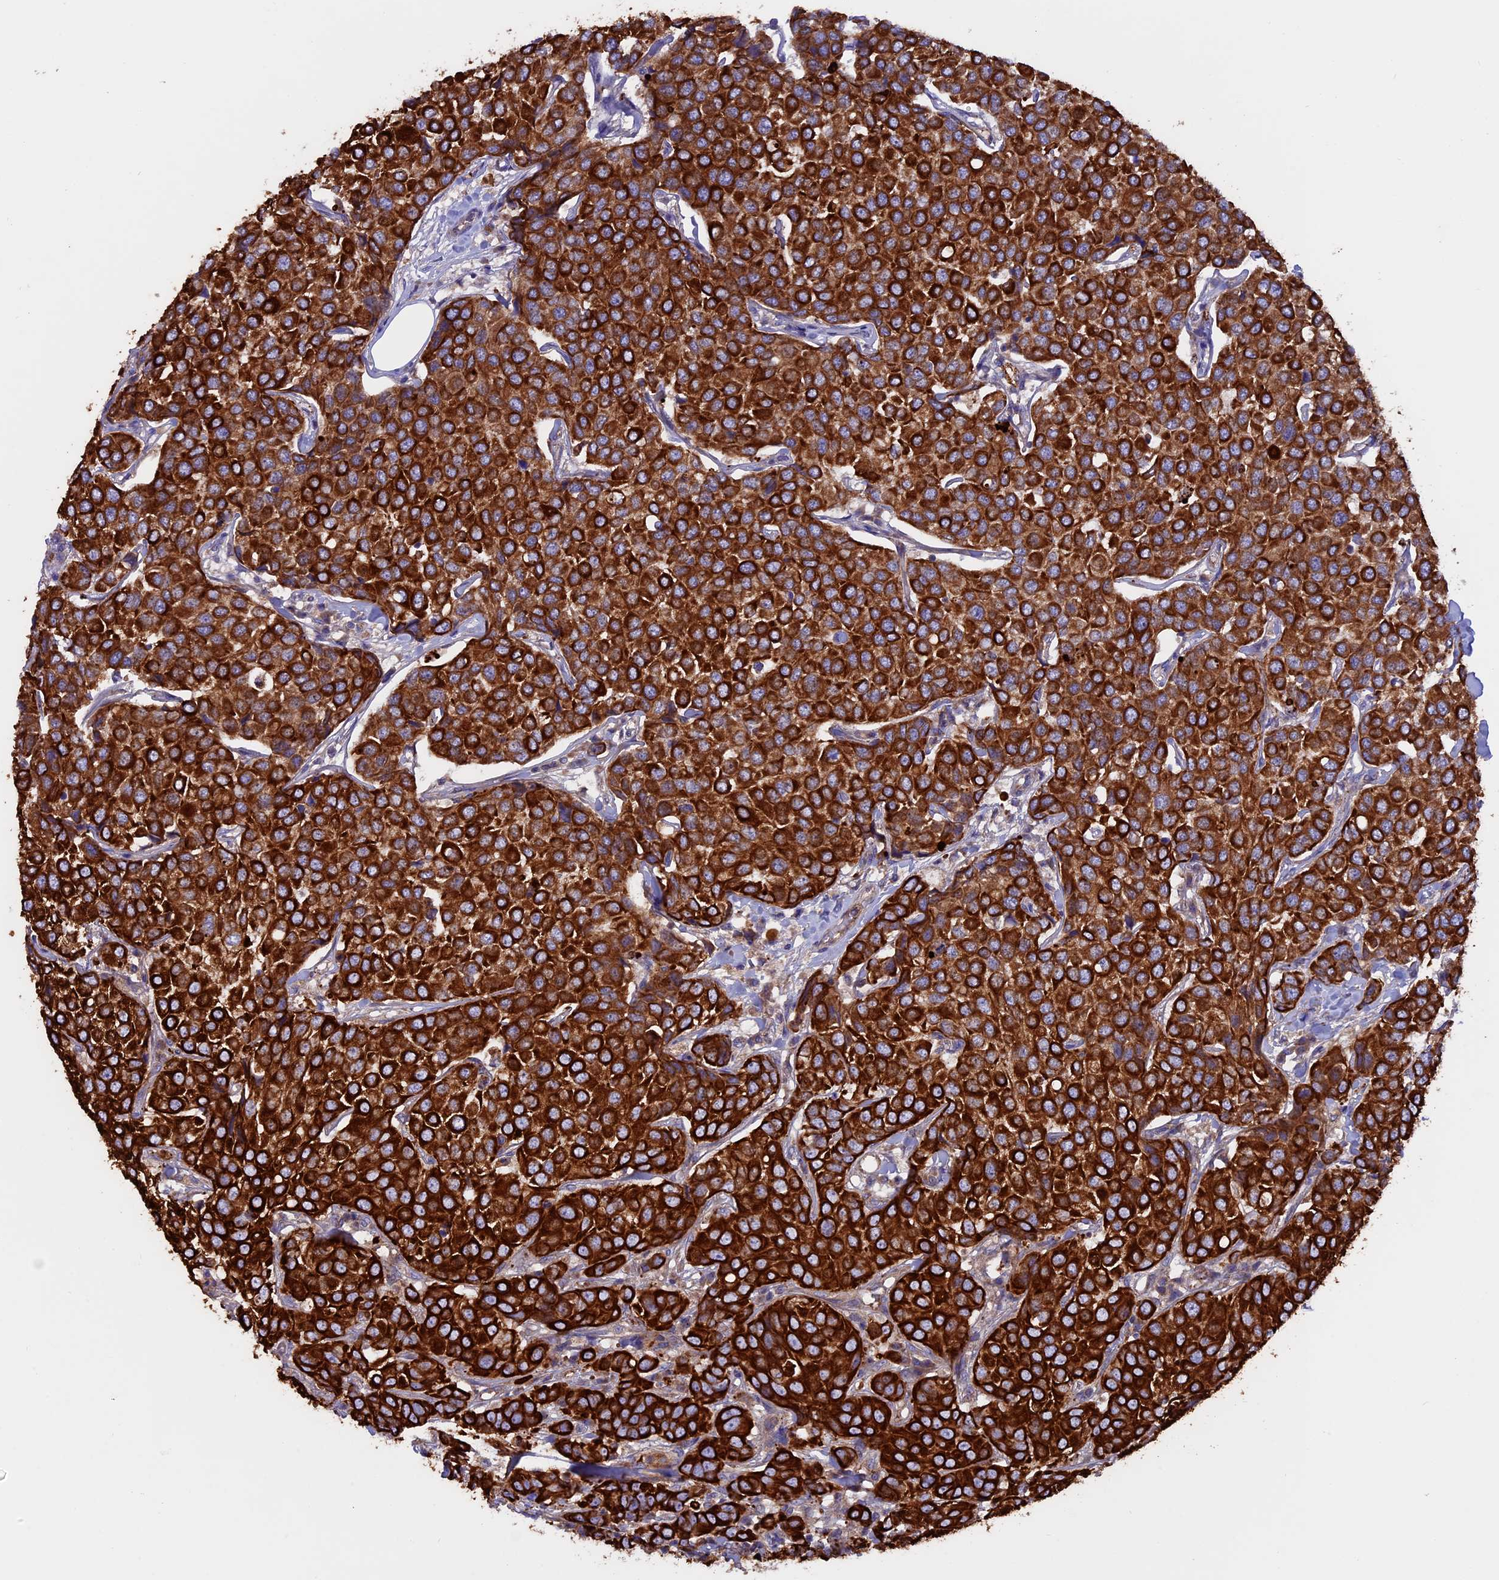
{"staining": {"intensity": "strong", "quantity": ">75%", "location": "cytoplasmic/membranous"}, "tissue": "breast cancer", "cell_type": "Tumor cells", "image_type": "cancer", "snomed": [{"axis": "morphology", "description": "Duct carcinoma"}, {"axis": "topography", "description": "Breast"}], "caption": "Tumor cells show high levels of strong cytoplasmic/membranous expression in approximately >75% of cells in breast cancer. (brown staining indicates protein expression, while blue staining denotes nuclei).", "gene": "PTPN9", "patient": {"sex": "female", "age": 55}}